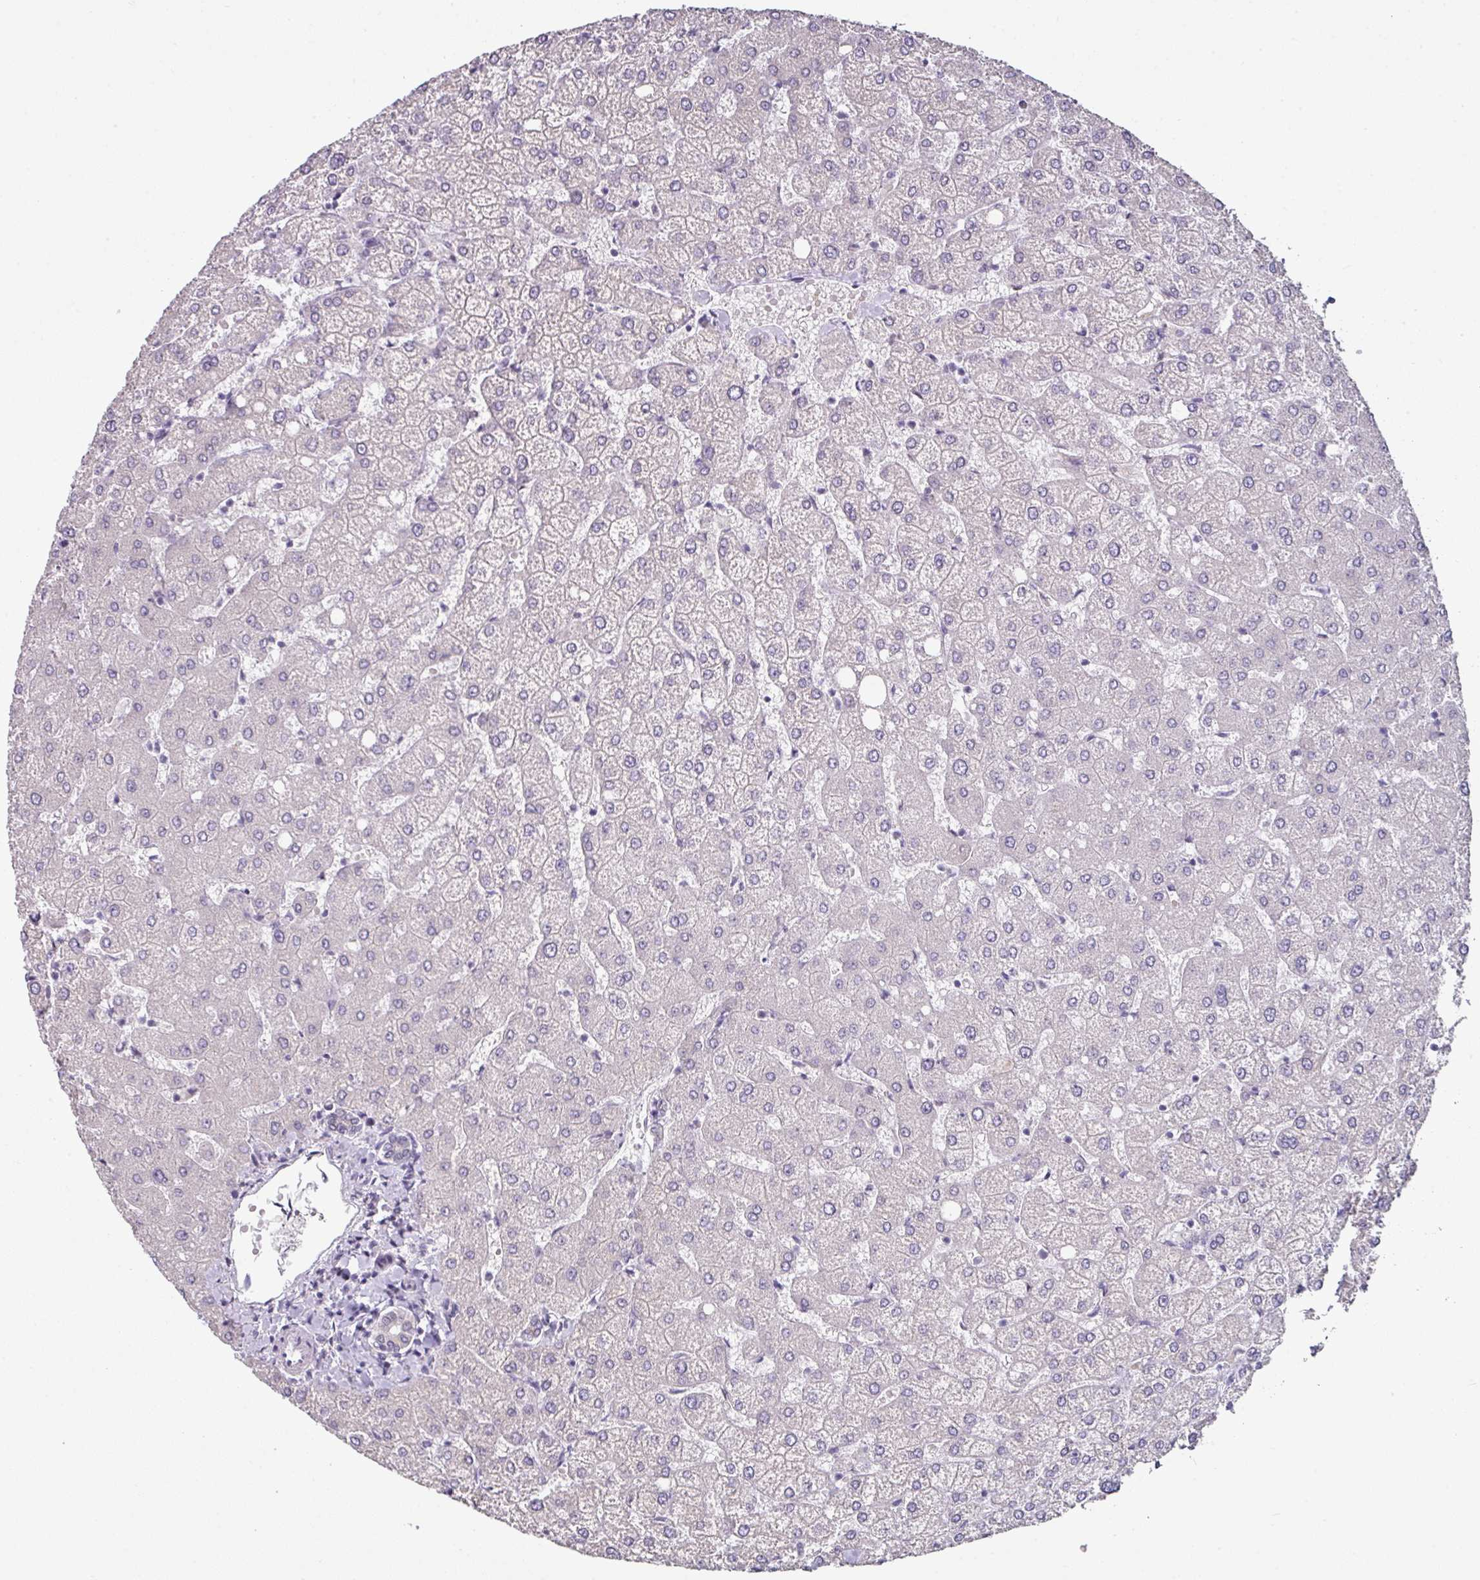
{"staining": {"intensity": "negative", "quantity": "none", "location": "none"}, "tissue": "liver", "cell_type": "Cholangiocytes", "image_type": "normal", "snomed": [{"axis": "morphology", "description": "Normal tissue, NOS"}, {"axis": "topography", "description": "Liver"}], "caption": "IHC histopathology image of unremarkable liver stained for a protein (brown), which exhibits no expression in cholangiocytes.", "gene": "ELK1", "patient": {"sex": "female", "age": 54}}